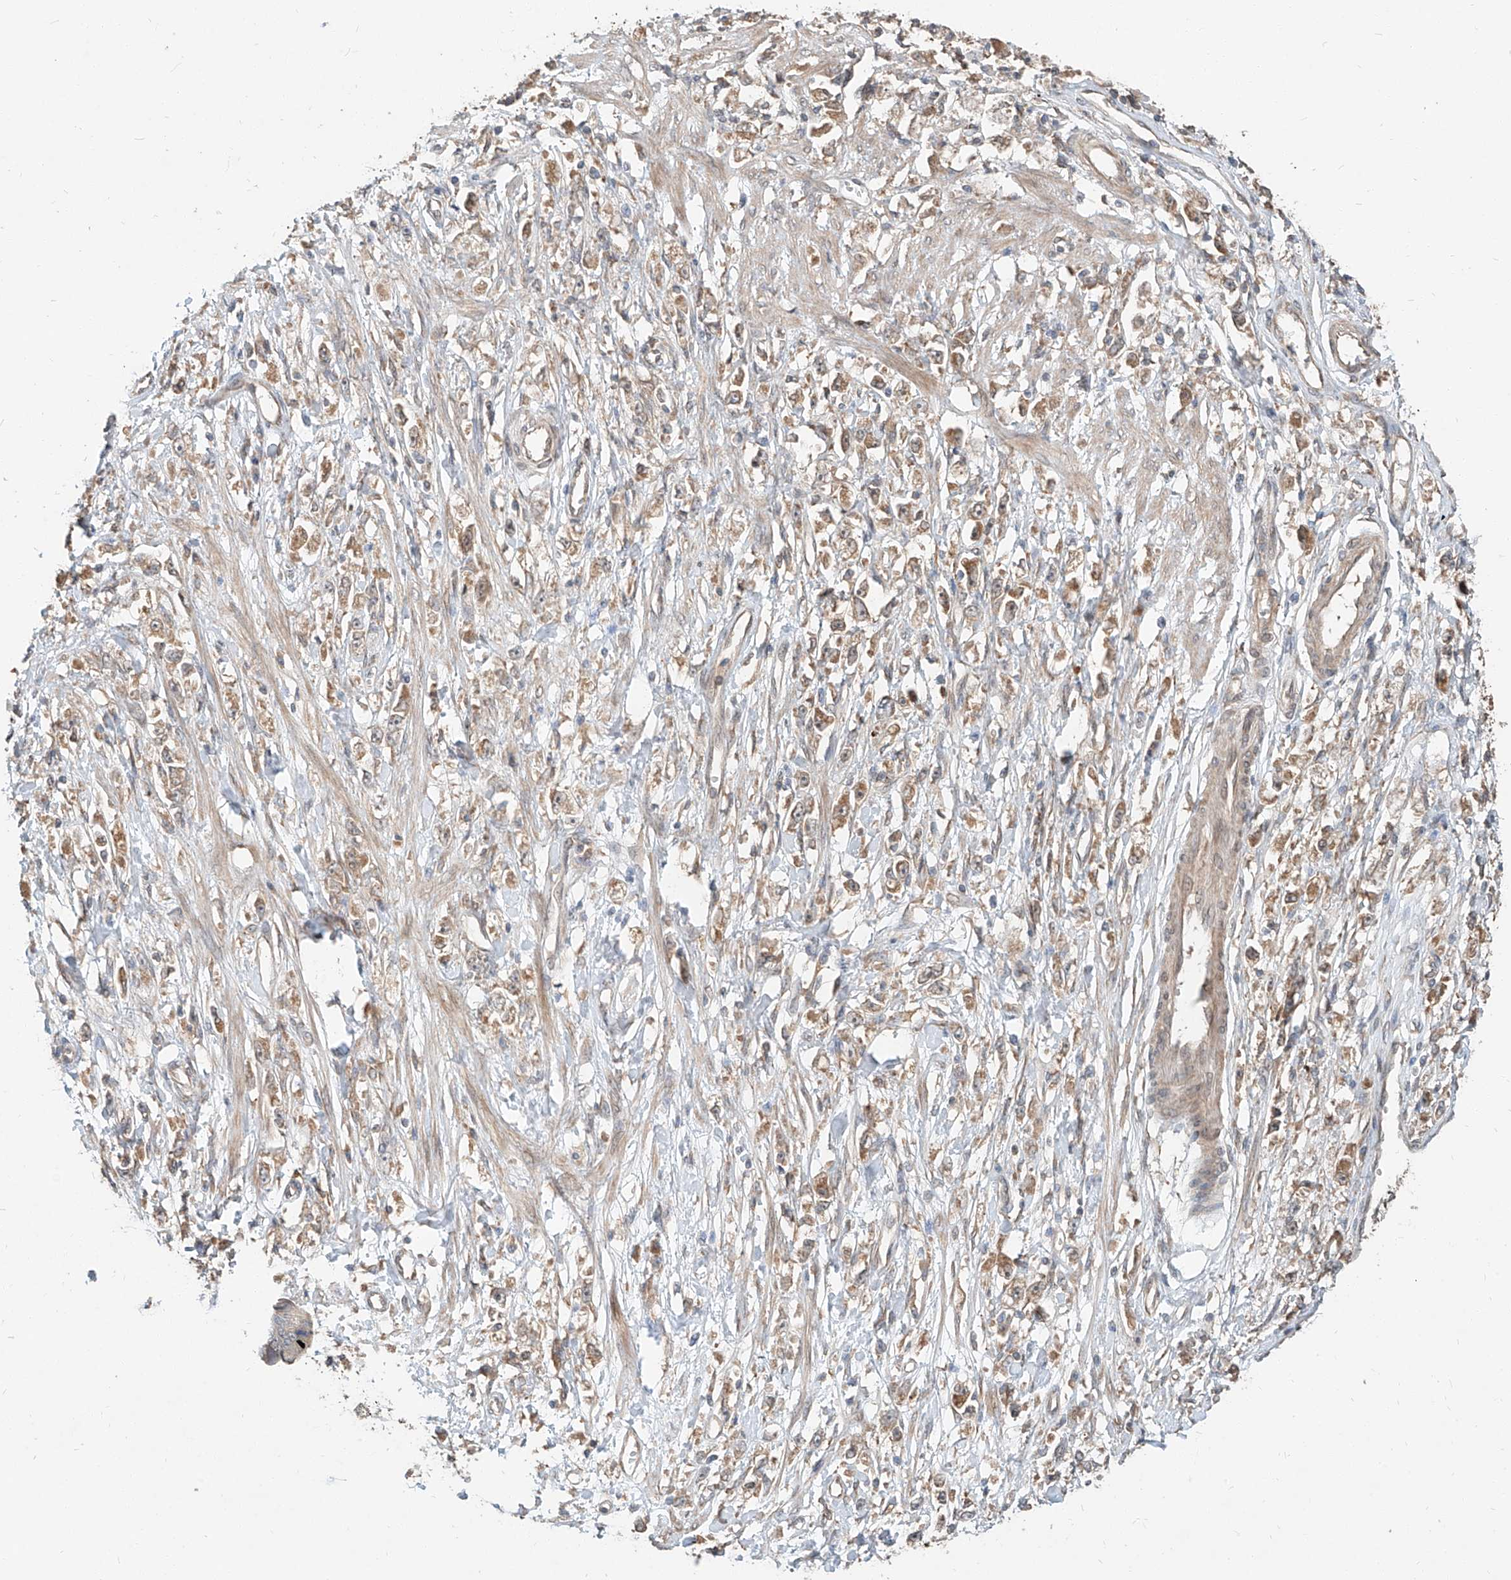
{"staining": {"intensity": "moderate", "quantity": ">75%", "location": "cytoplasmic/membranous"}, "tissue": "stomach cancer", "cell_type": "Tumor cells", "image_type": "cancer", "snomed": [{"axis": "morphology", "description": "Adenocarcinoma, NOS"}, {"axis": "topography", "description": "Stomach"}], "caption": "Immunohistochemistry of human adenocarcinoma (stomach) exhibits medium levels of moderate cytoplasmic/membranous positivity in approximately >75% of tumor cells.", "gene": "STX19", "patient": {"sex": "female", "age": 59}}